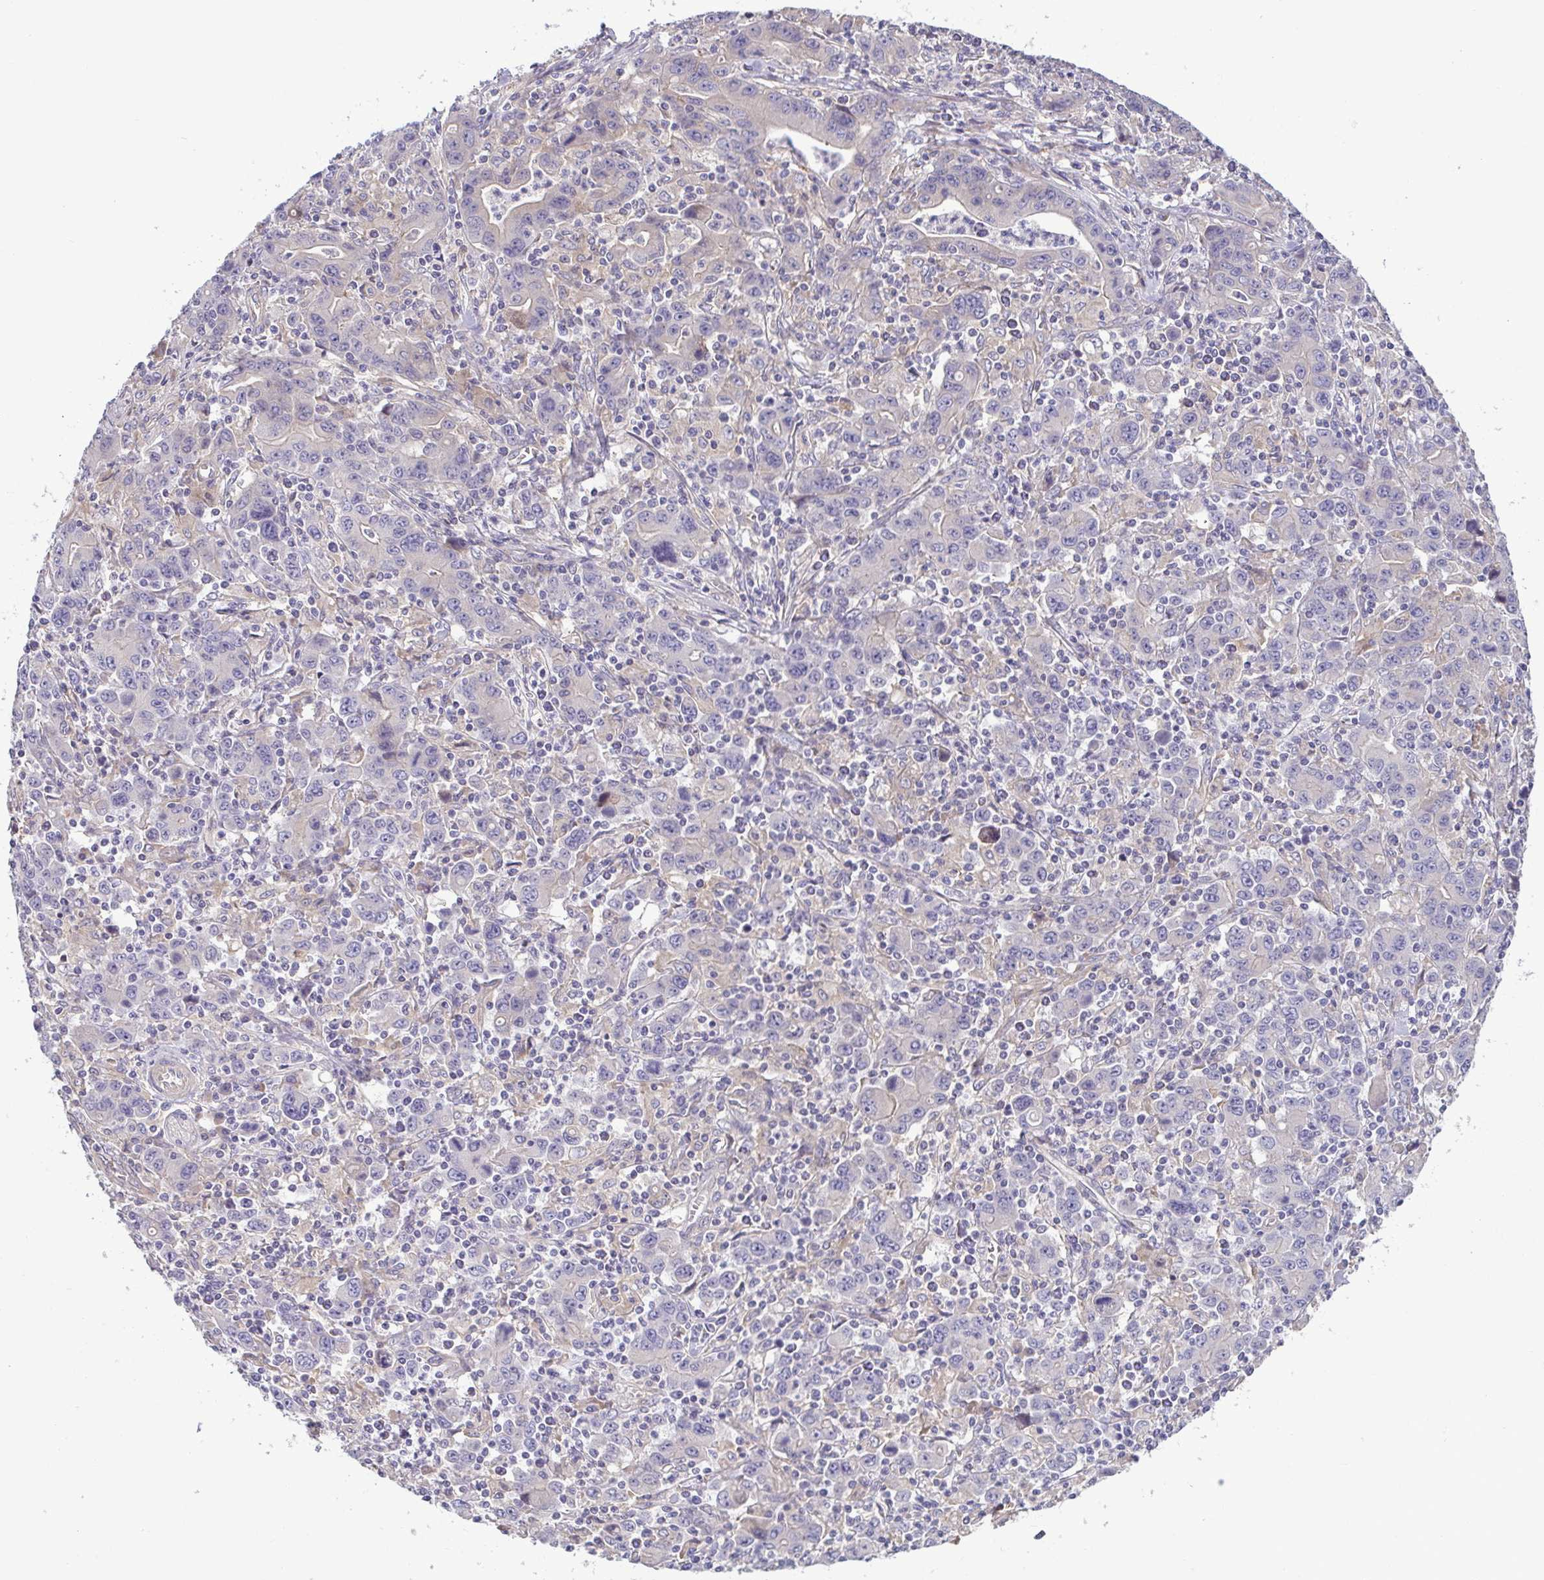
{"staining": {"intensity": "negative", "quantity": "none", "location": "none"}, "tissue": "stomach cancer", "cell_type": "Tumor cells", "image_type": "cancer", "snomed": [{"axis": "morphology", "description": "Adenocarcinoma, NOS"}, {"axis": "topography", "description": "Stomach, upper"}], "caption": "Human stomach adenocarcinoma stained for a protein using immunohistochemistry (IHC) shows no positivity in tumor cells.", "gene": "LMF2", "patient": {"sex": "male", "age": 69}}